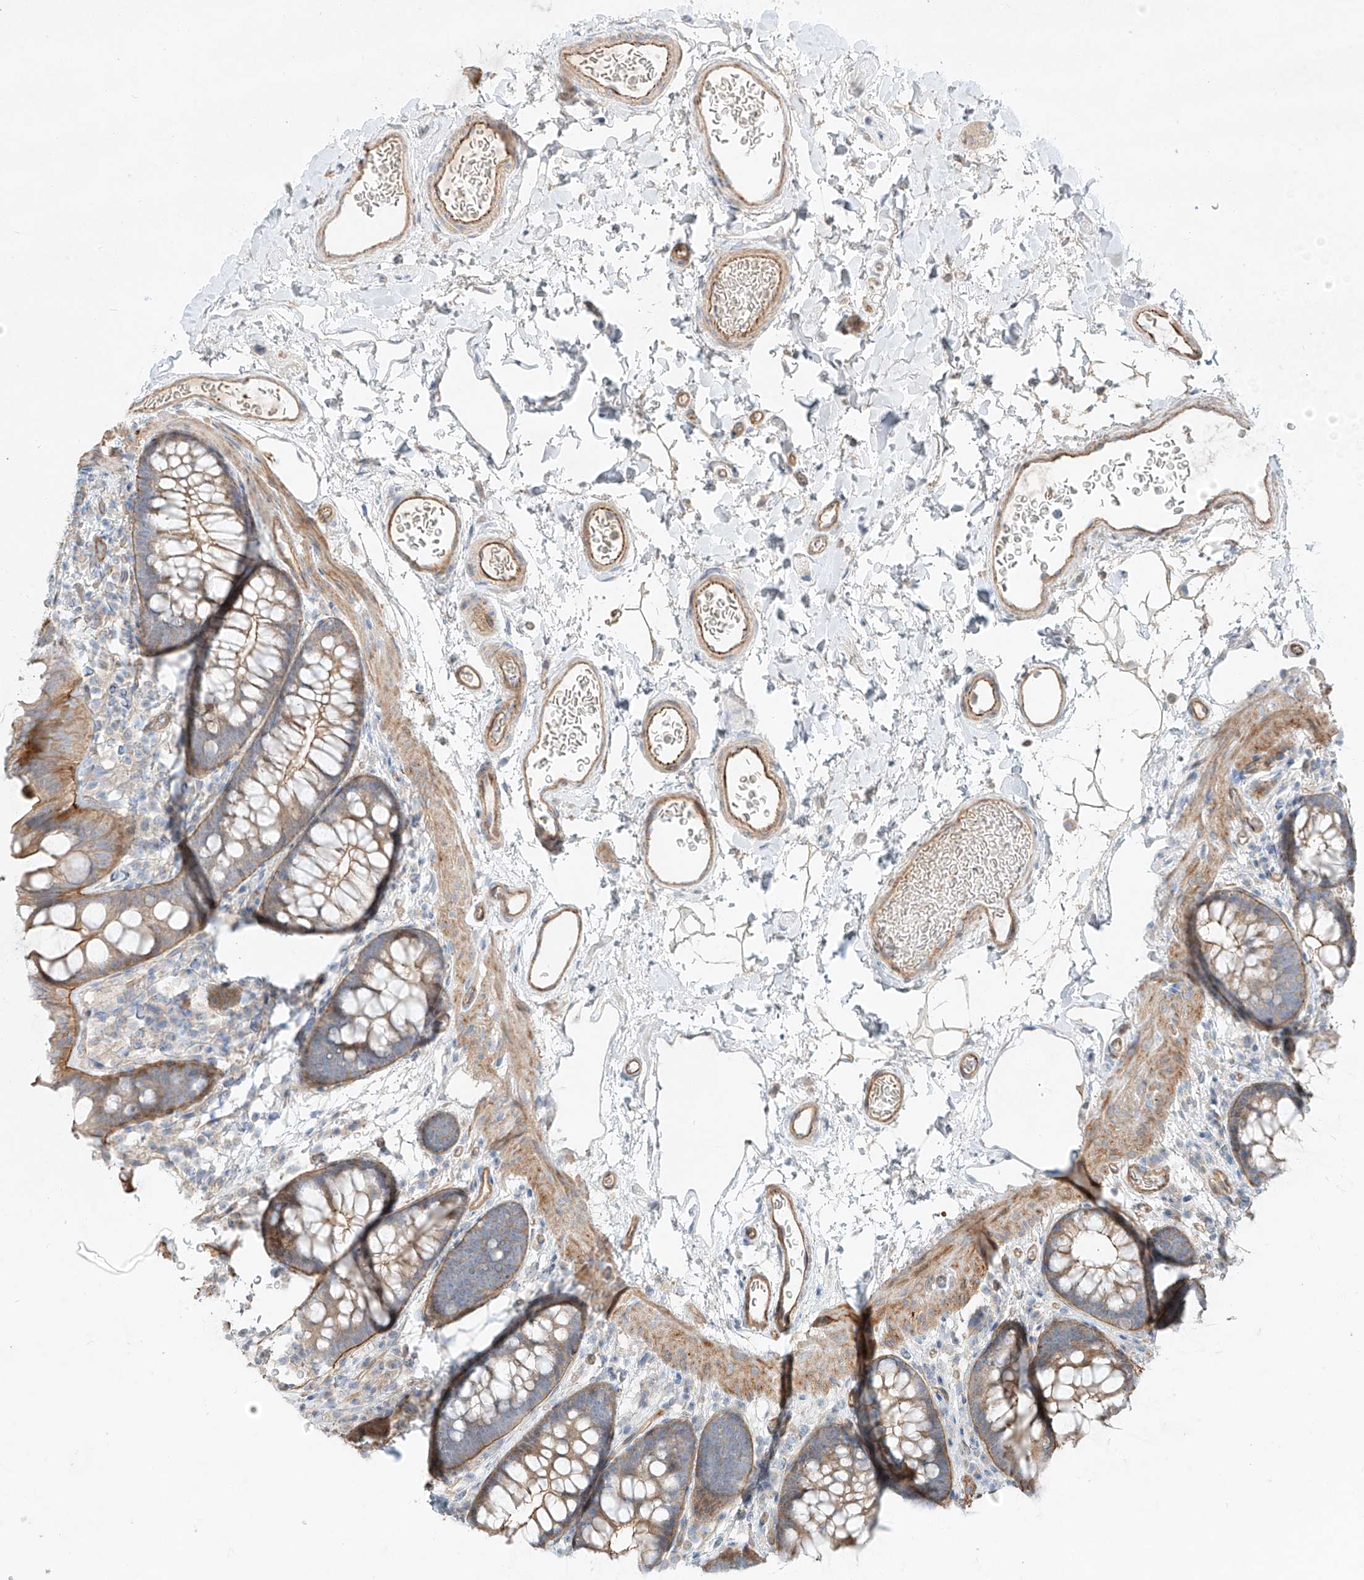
{"staining": {"intensity": "weak", "quantity": "25%-75%", "location": "cytoplasmic/membranous"}, "tissue": "colon", "cell_type": "Endothelial cells", "image_type": "normal", "snomed": [{"axis": "morphology", "description": "Normal tissue, NOS"}, {"axis": "topography", "description": "Colon"}], "caption": "Weak cytoplasmic/membranous expression is seen in about 25%-75% of endothelial cells in normal colon.", "gene": "AJM1", "patient": {"sex": "female", "age": 62}}